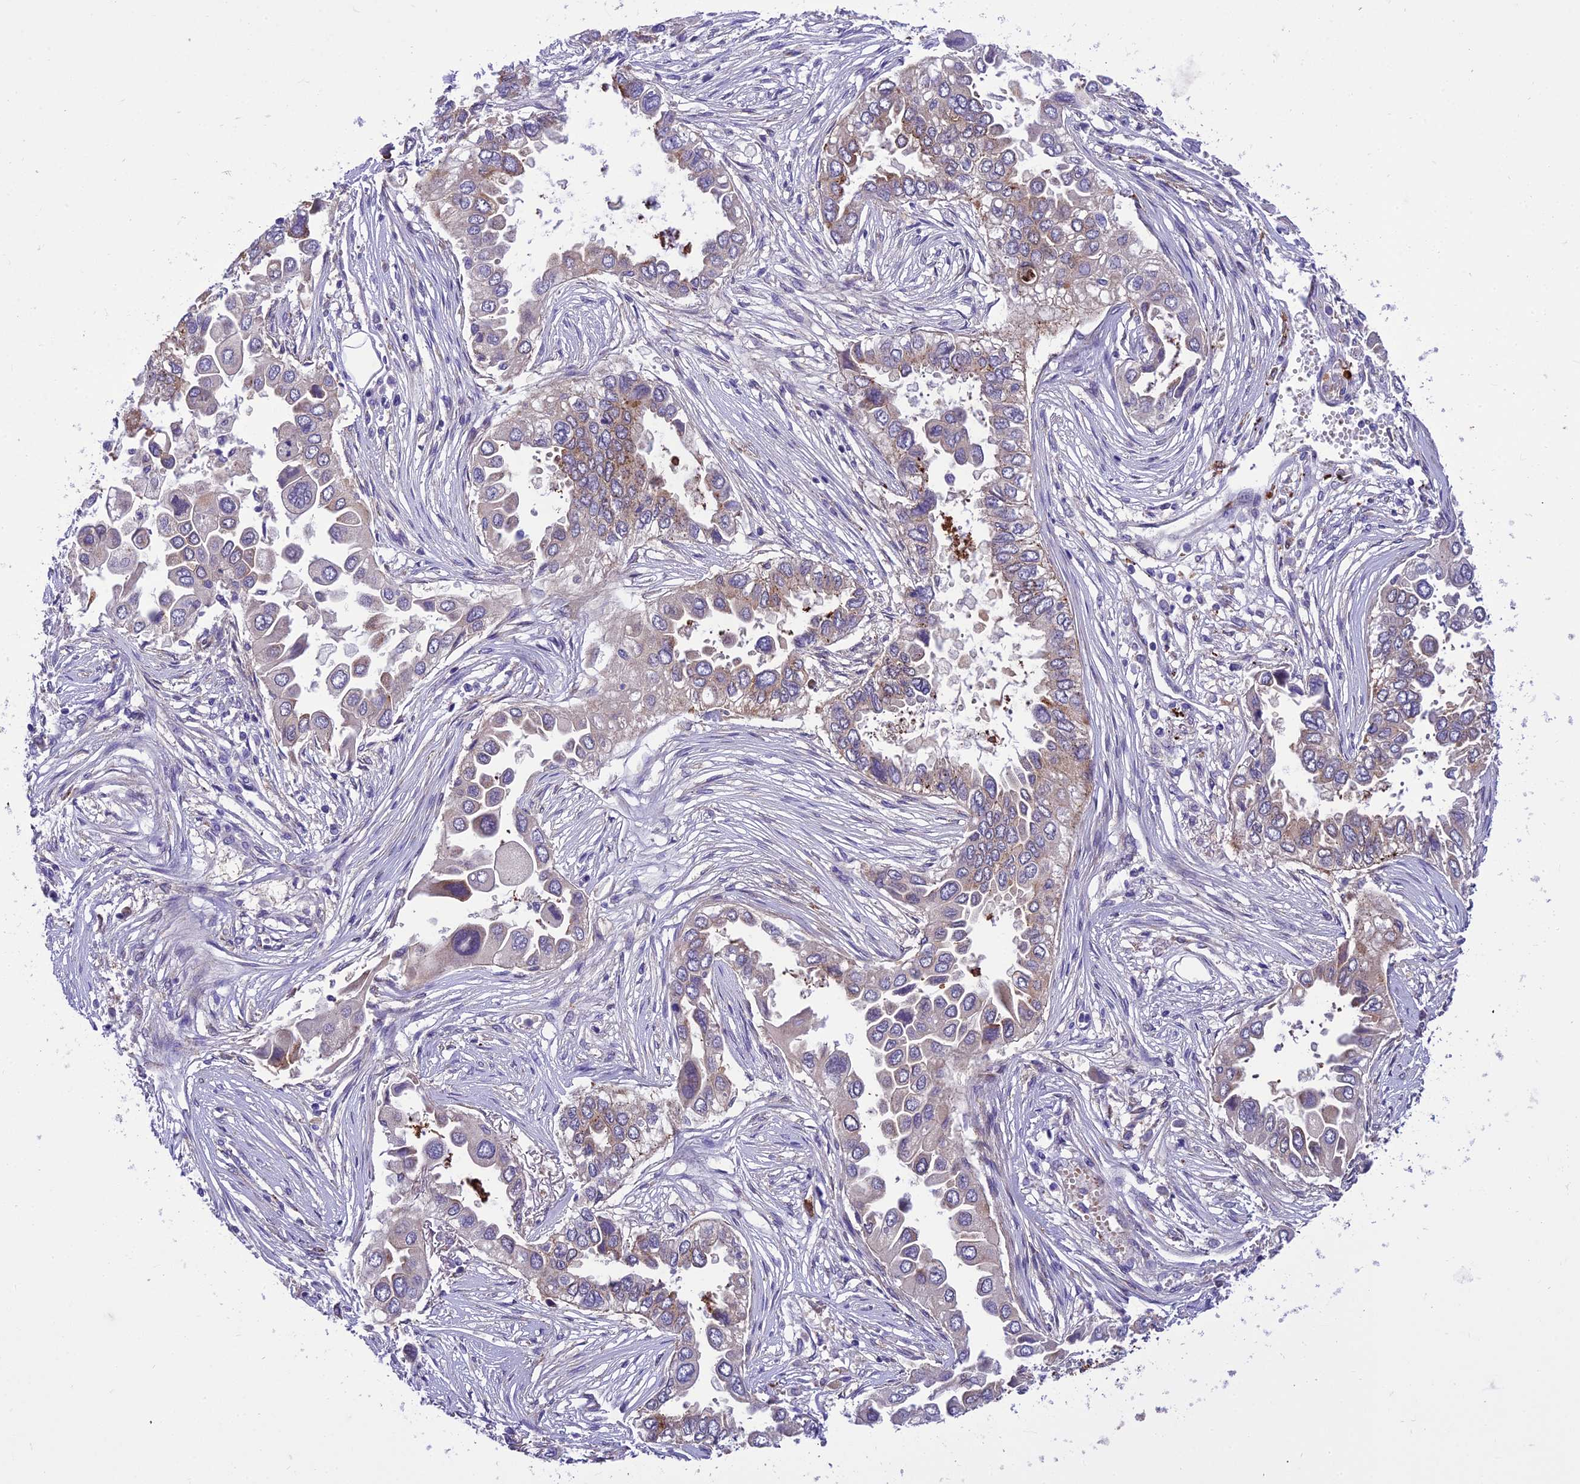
{"staining": {"intensity": "moderate", "quantity": "<25%", "location": "cytoplasmic/membranous"}, "tissue": "lung cancer", "cell_type": "Tumor cells", "image_type": "cancer", "snomed": [{"axis": "morphology", "description": "Adenocarcinoma, NOS"}, {"axis": "topography", "description": "Lung"}], "caption": "Immunohistochemical staining of human lung cancer displays low levels of moderate cytoplasmic/membranous protein positivity in approximately <25% of tumor cells.", "gene": "BORCS6", "patient": {"sex": "female", "age": 76}}